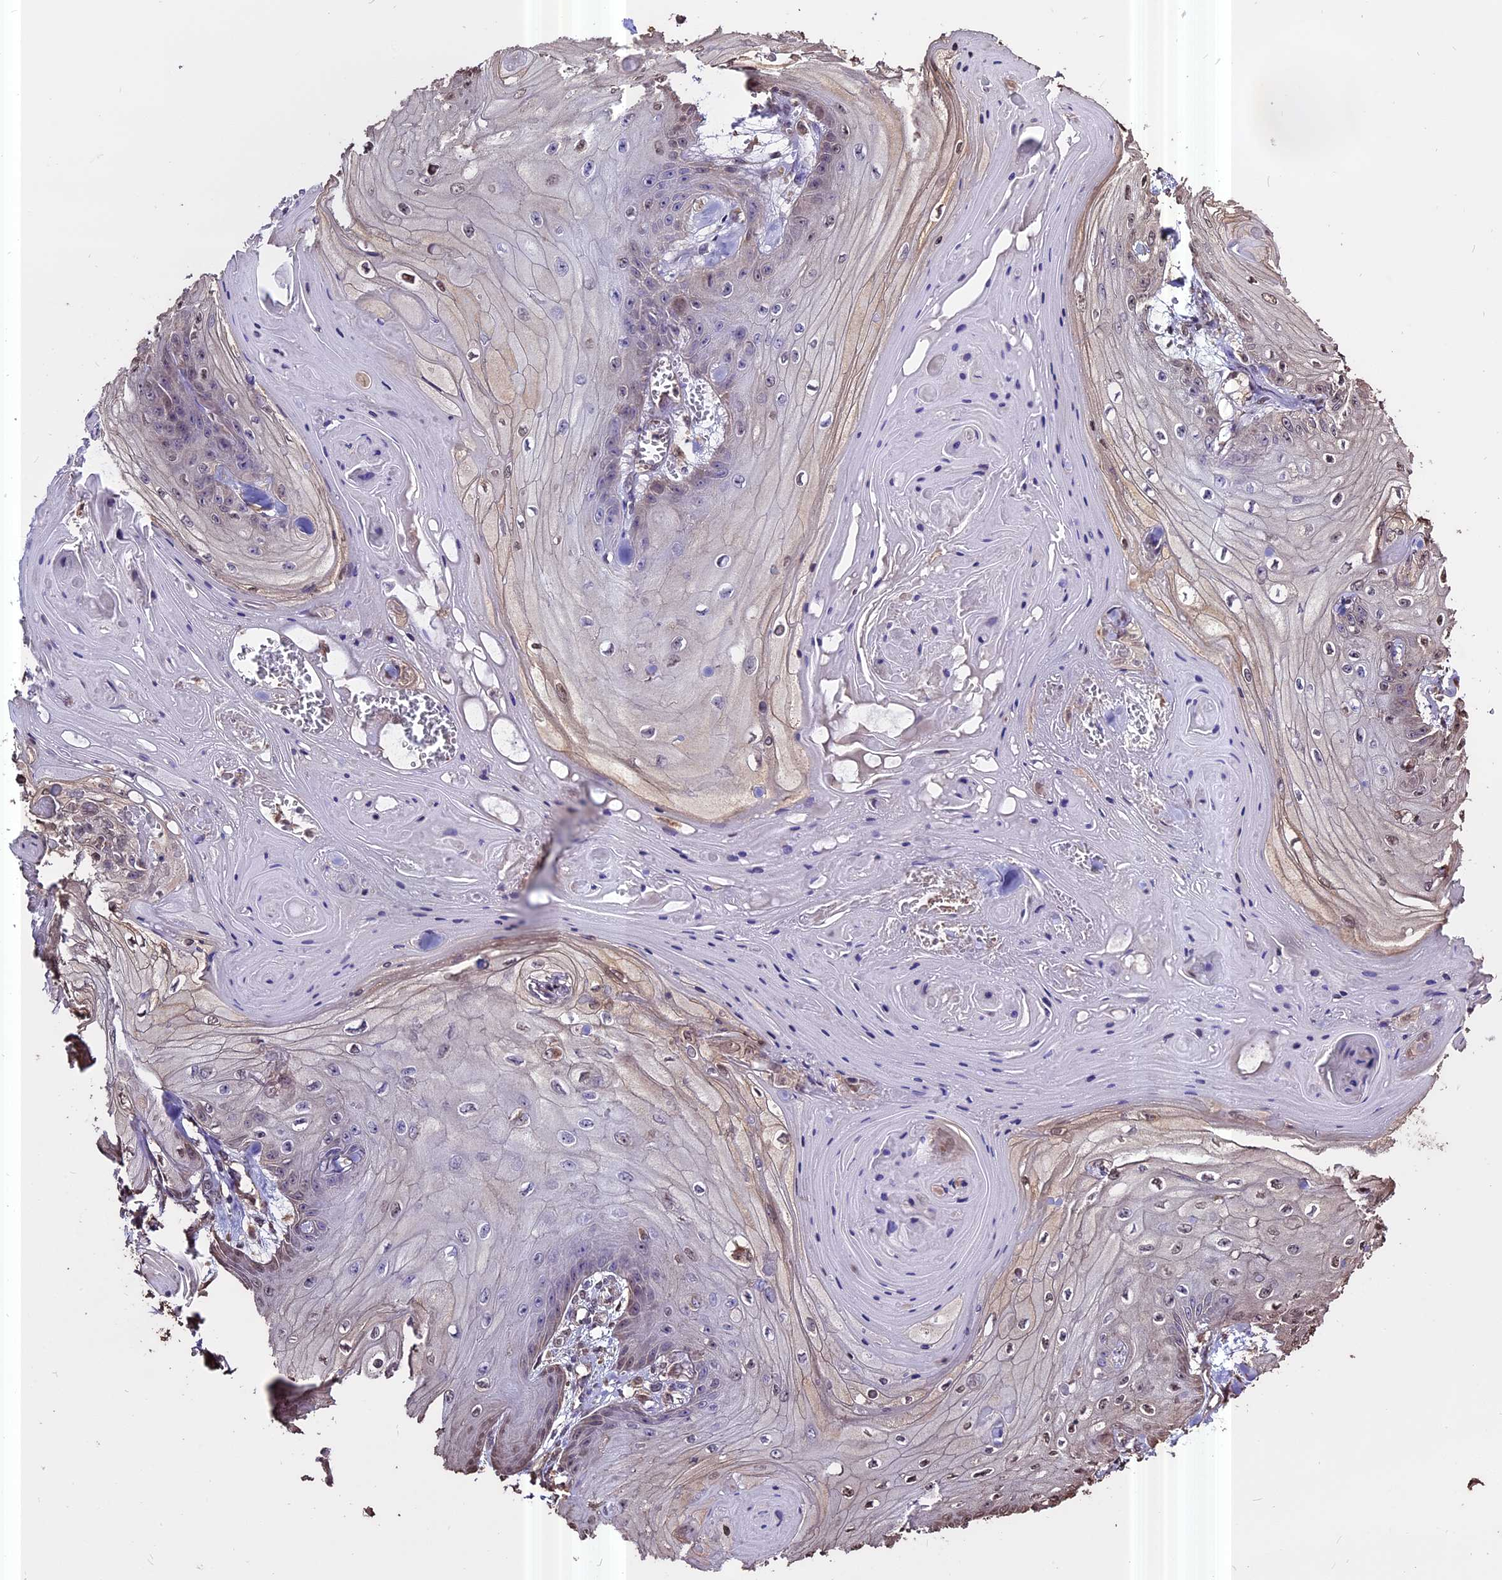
{"staining": {"intensity": "negative", "quantity": "none", "location": "none"}, "tissue": "skin cancer", "cell_type": "Tumor cells", "image_type": "cancer", "snomed": [{"axis": "morphology", "description": "Squamous cell carcinoma, NOS"}, {"axis": "topography", "description": "Skin"}], "caption": "Image shows no protein positivity in tumor cells of skin cancer (squamous cell carcinoma) tissue. (IHC, brightfield microscopy, high magnification).", "gene": "PGPEP1L", "patient": {"sex": "male", "age": 74}}